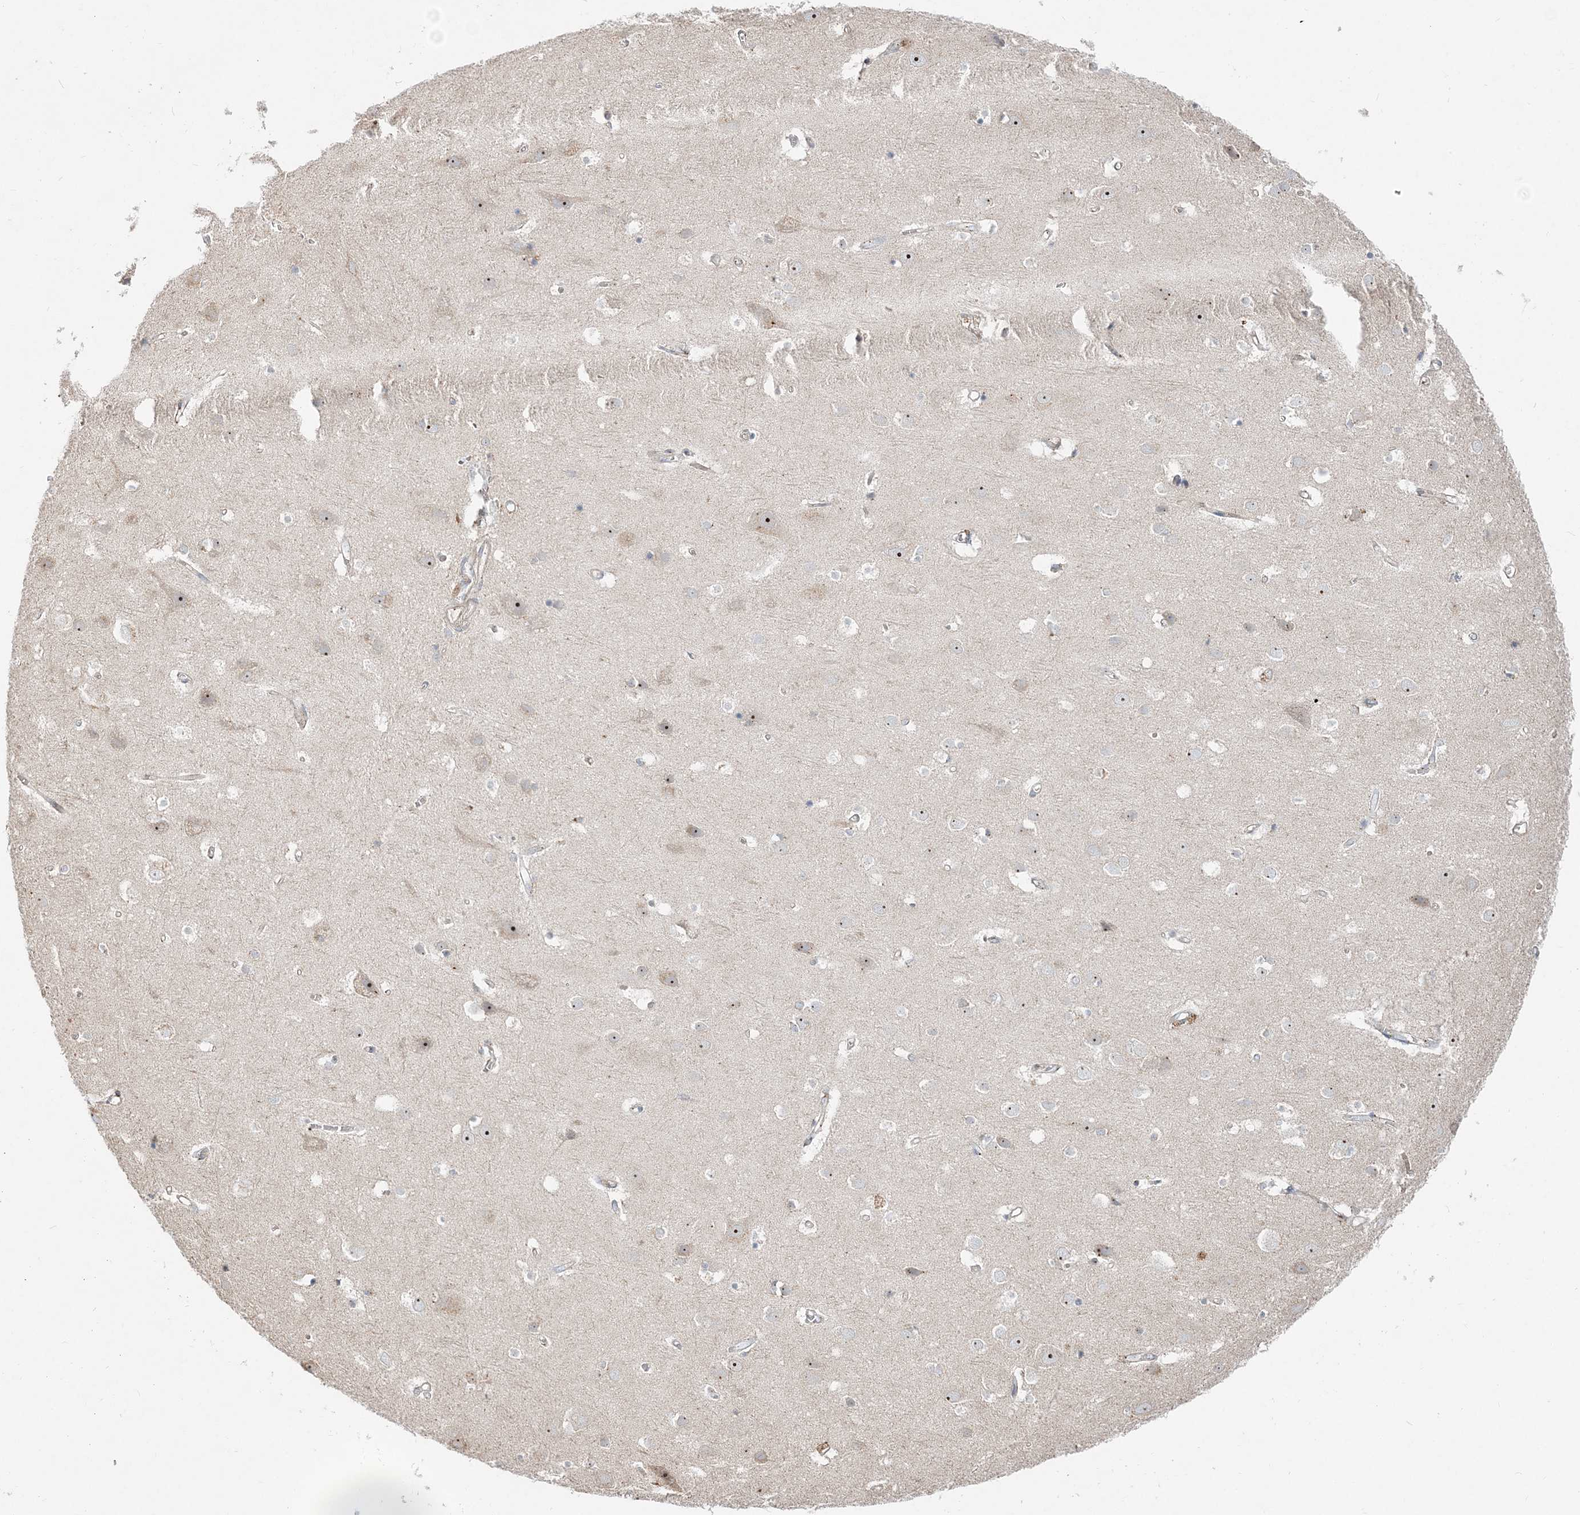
{"staining": {"intensity": "negative", "quantity": "none", "location": "none"}, "tissue": "cerebral cortex", "cell_type": "Endothelial cells", "image_type": "normal", "snomed": [{"axis": "morphology", "description": "Normal tissue, NOS"}, {"axis": "topography", "description": "Cerebral cortex"}], "caption": "Immunohistochemistry histopathology image of normal cerebral cortex: human cerebral cortex stained with DAB (3,3'-diaminobenzidine) reveals no significant protein expression in endothelial cells. The staining was performed using DAB to visualize the protein expression in brown, while the nuclei were stained in blue with hematoxylin (Magnification: 20x).", "gene": "CXXC5", "patient": {"sex": "male", "age": 54}}